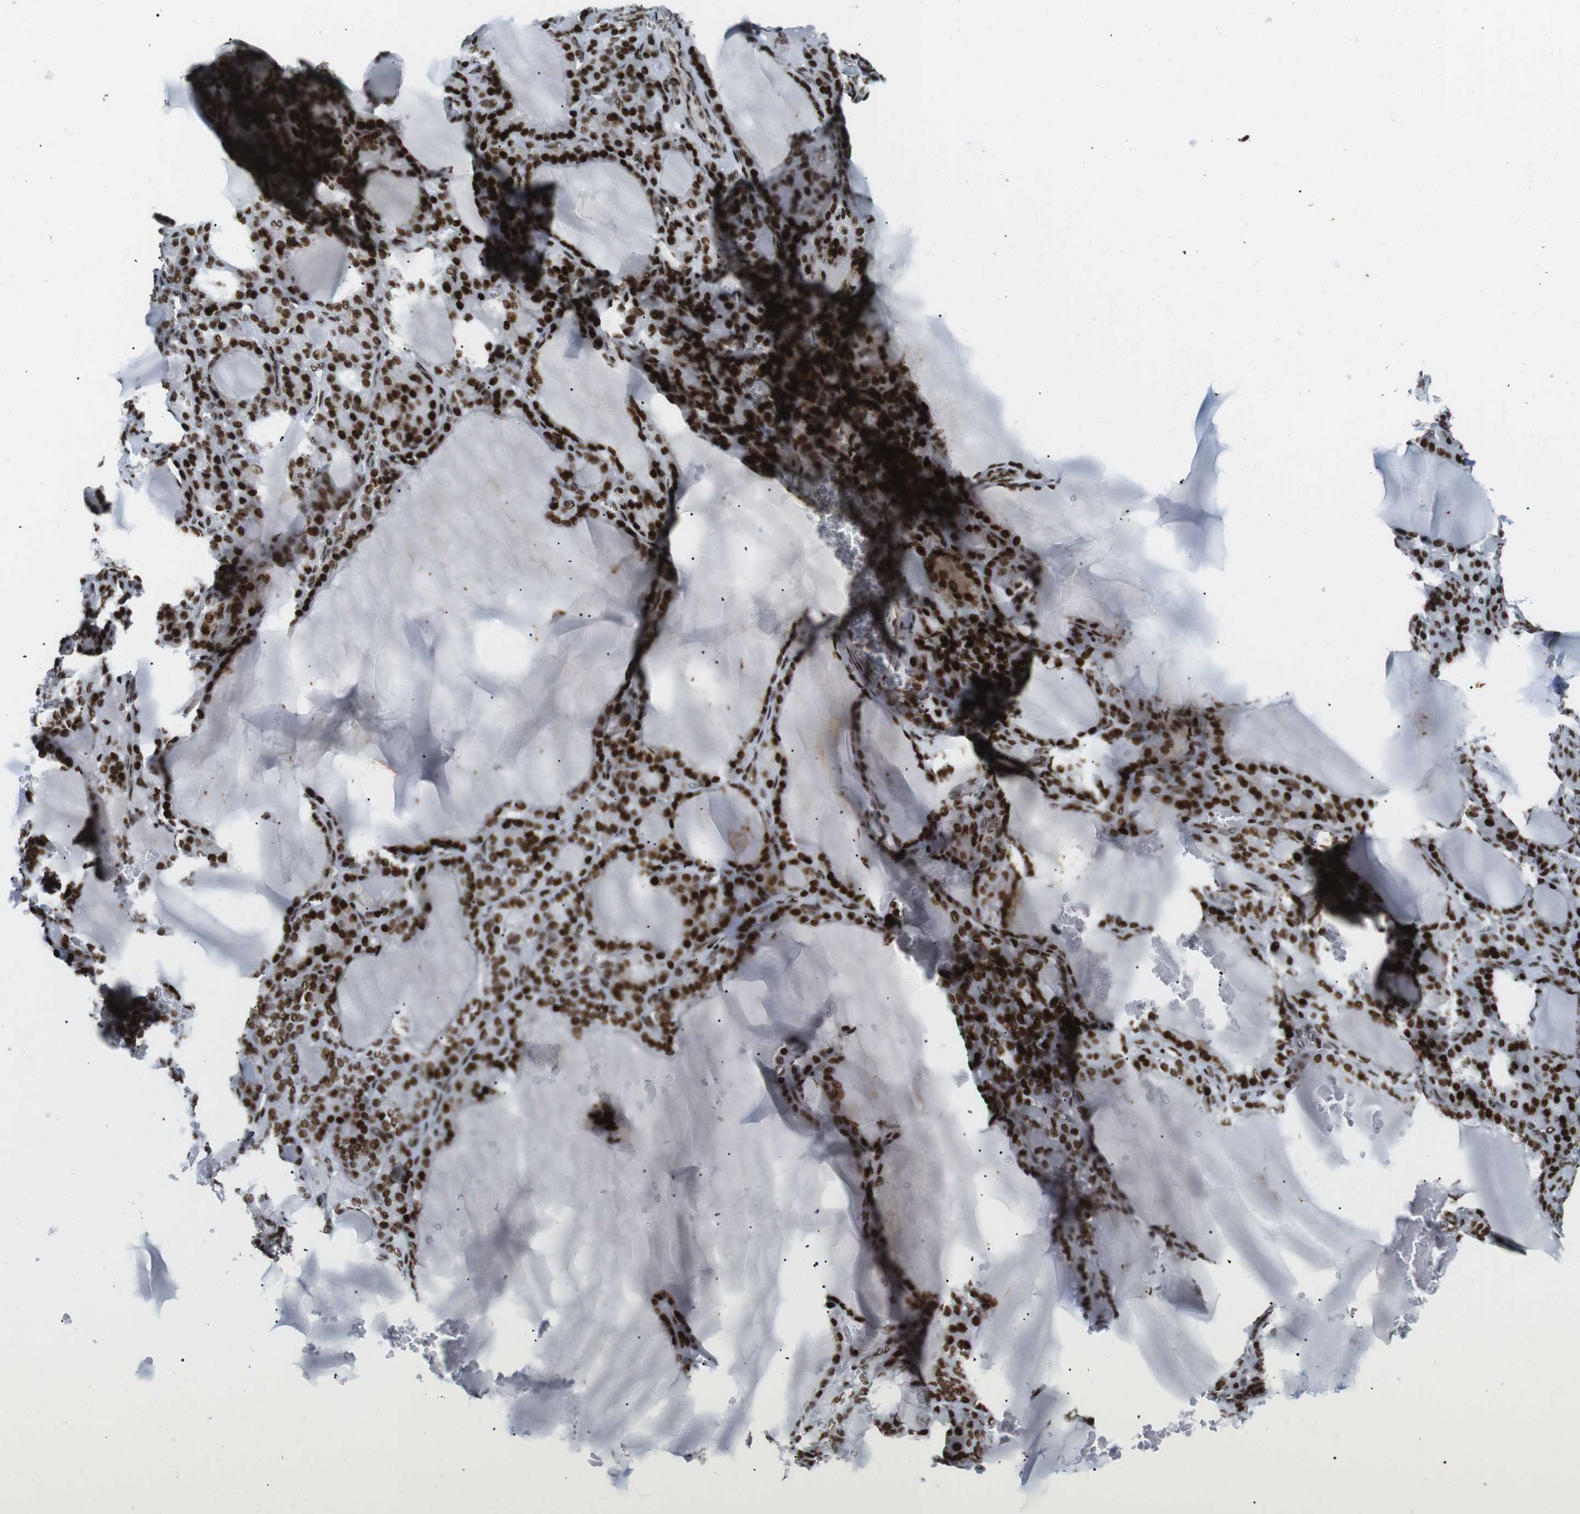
{"staining": {"intensity": "strong", "quantity": ">75%", "location": "nuclear"}, "tissue": "thyroid gland", "cell_type": "Glandular cells", "image_type": "normal", "snomed": [{"axis": "morphology", "description": "Normal tissue, NOS"}, {"axis": "topography", "description": "Thyroid gland"}], "caption": "A brown stain labels strong nuclear positivity of a protein in glandular cells of benign thyroid gland. (DAB (3,3'-diaminobenzidine) IHC with brightfield microscopy, high magnification).", "gene": "ARID1A", "patient": {"sex": "female", "age": 28}}